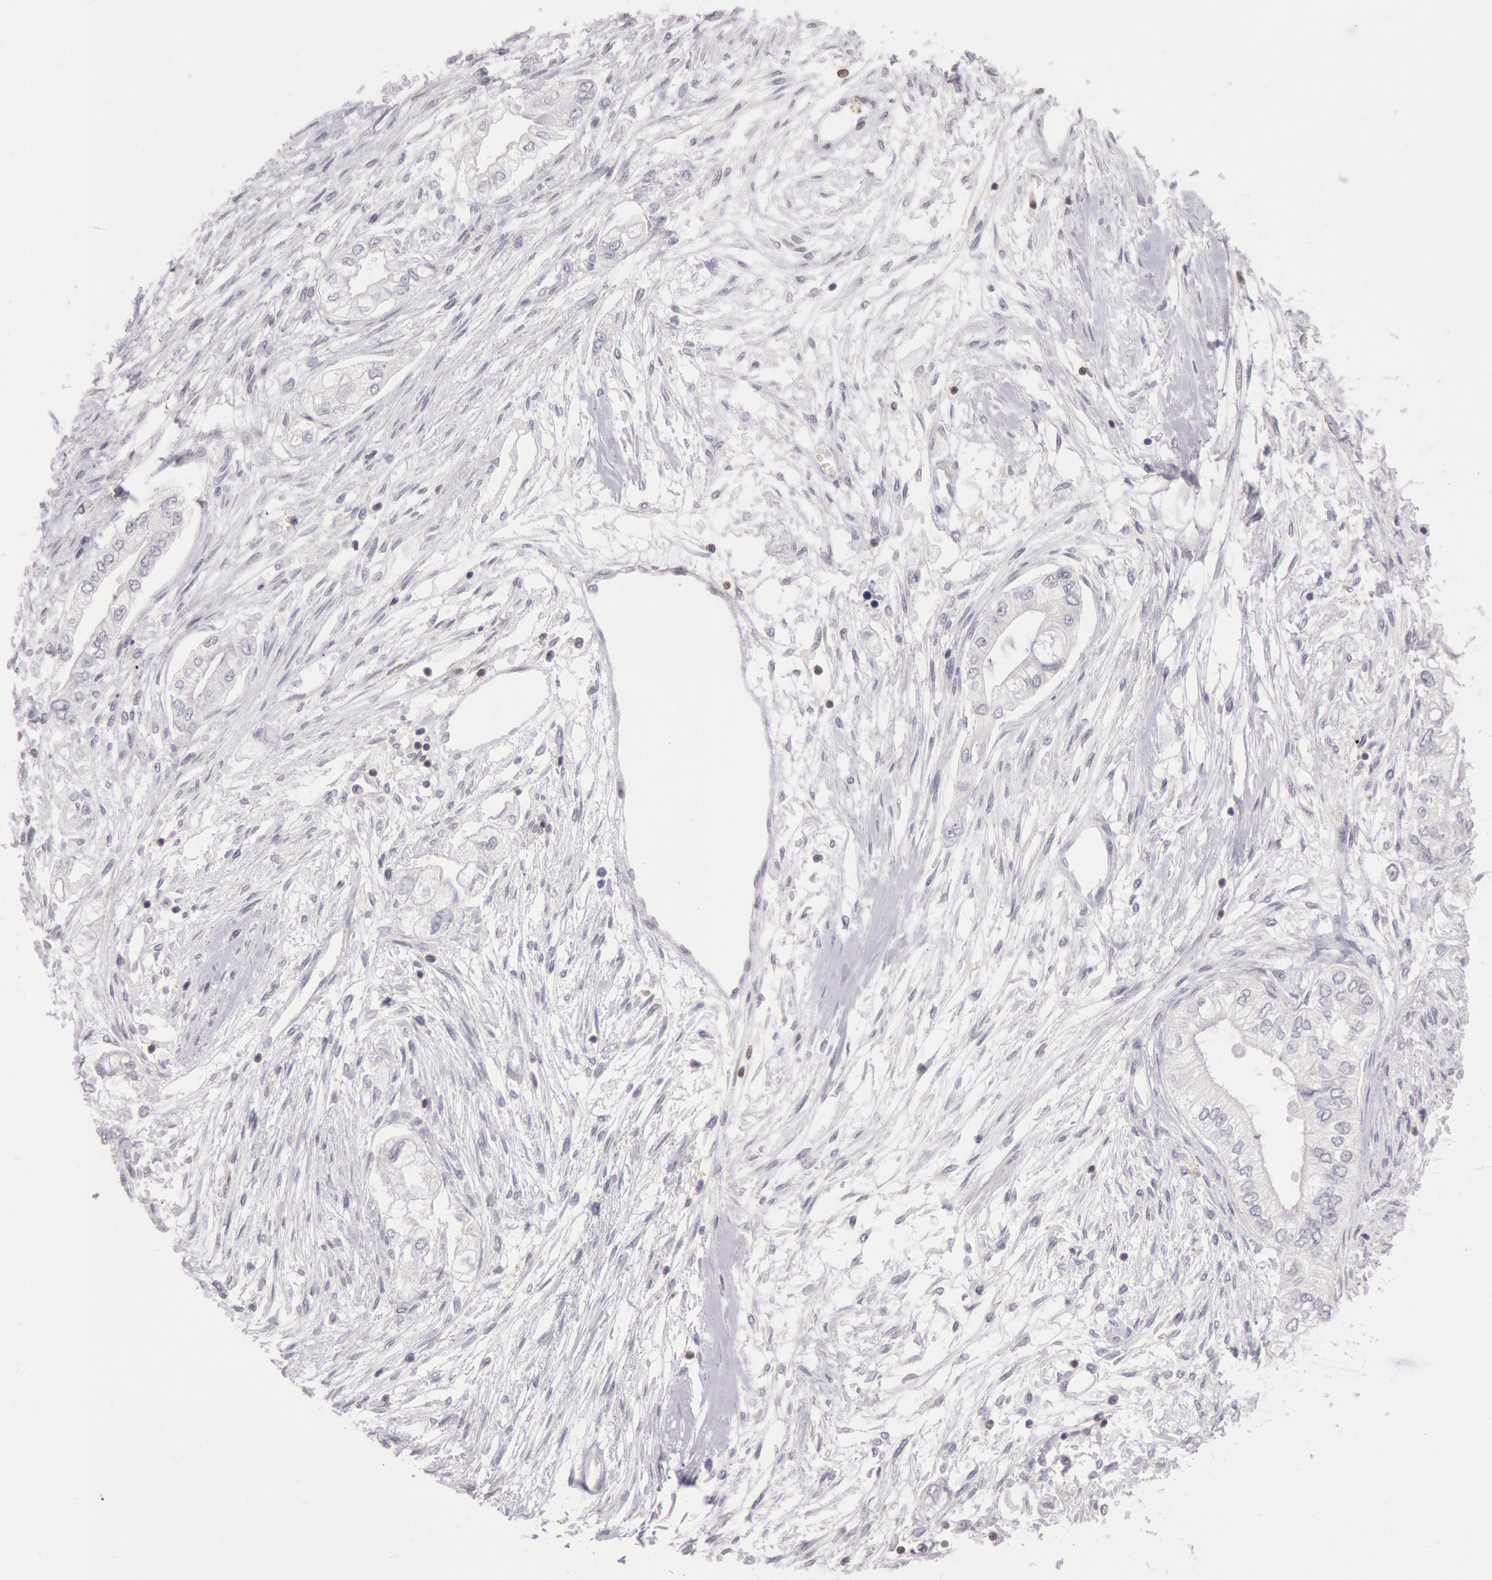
{"staining": {"intensity": "negative", "quantity": "none", "location": "none"}, "tissue": "pancreatic cancer", "cell_type": "Tumor cells", "image_type": "cancer", "snomed": [{"axis": "morphology", "description": "Adenocarcinoma, NOS"}, {"axis": "topography", "description": "Pancreas"}], "caption": "Protein analysis of pancreatic adenocarcinoma displays no significant staining in tumor cells. (Immunohistochemistry (ihc), brightfield microscopy, high magnification).", "gene": "ESS2", "patient": {"sex": "male", "age": 79}}